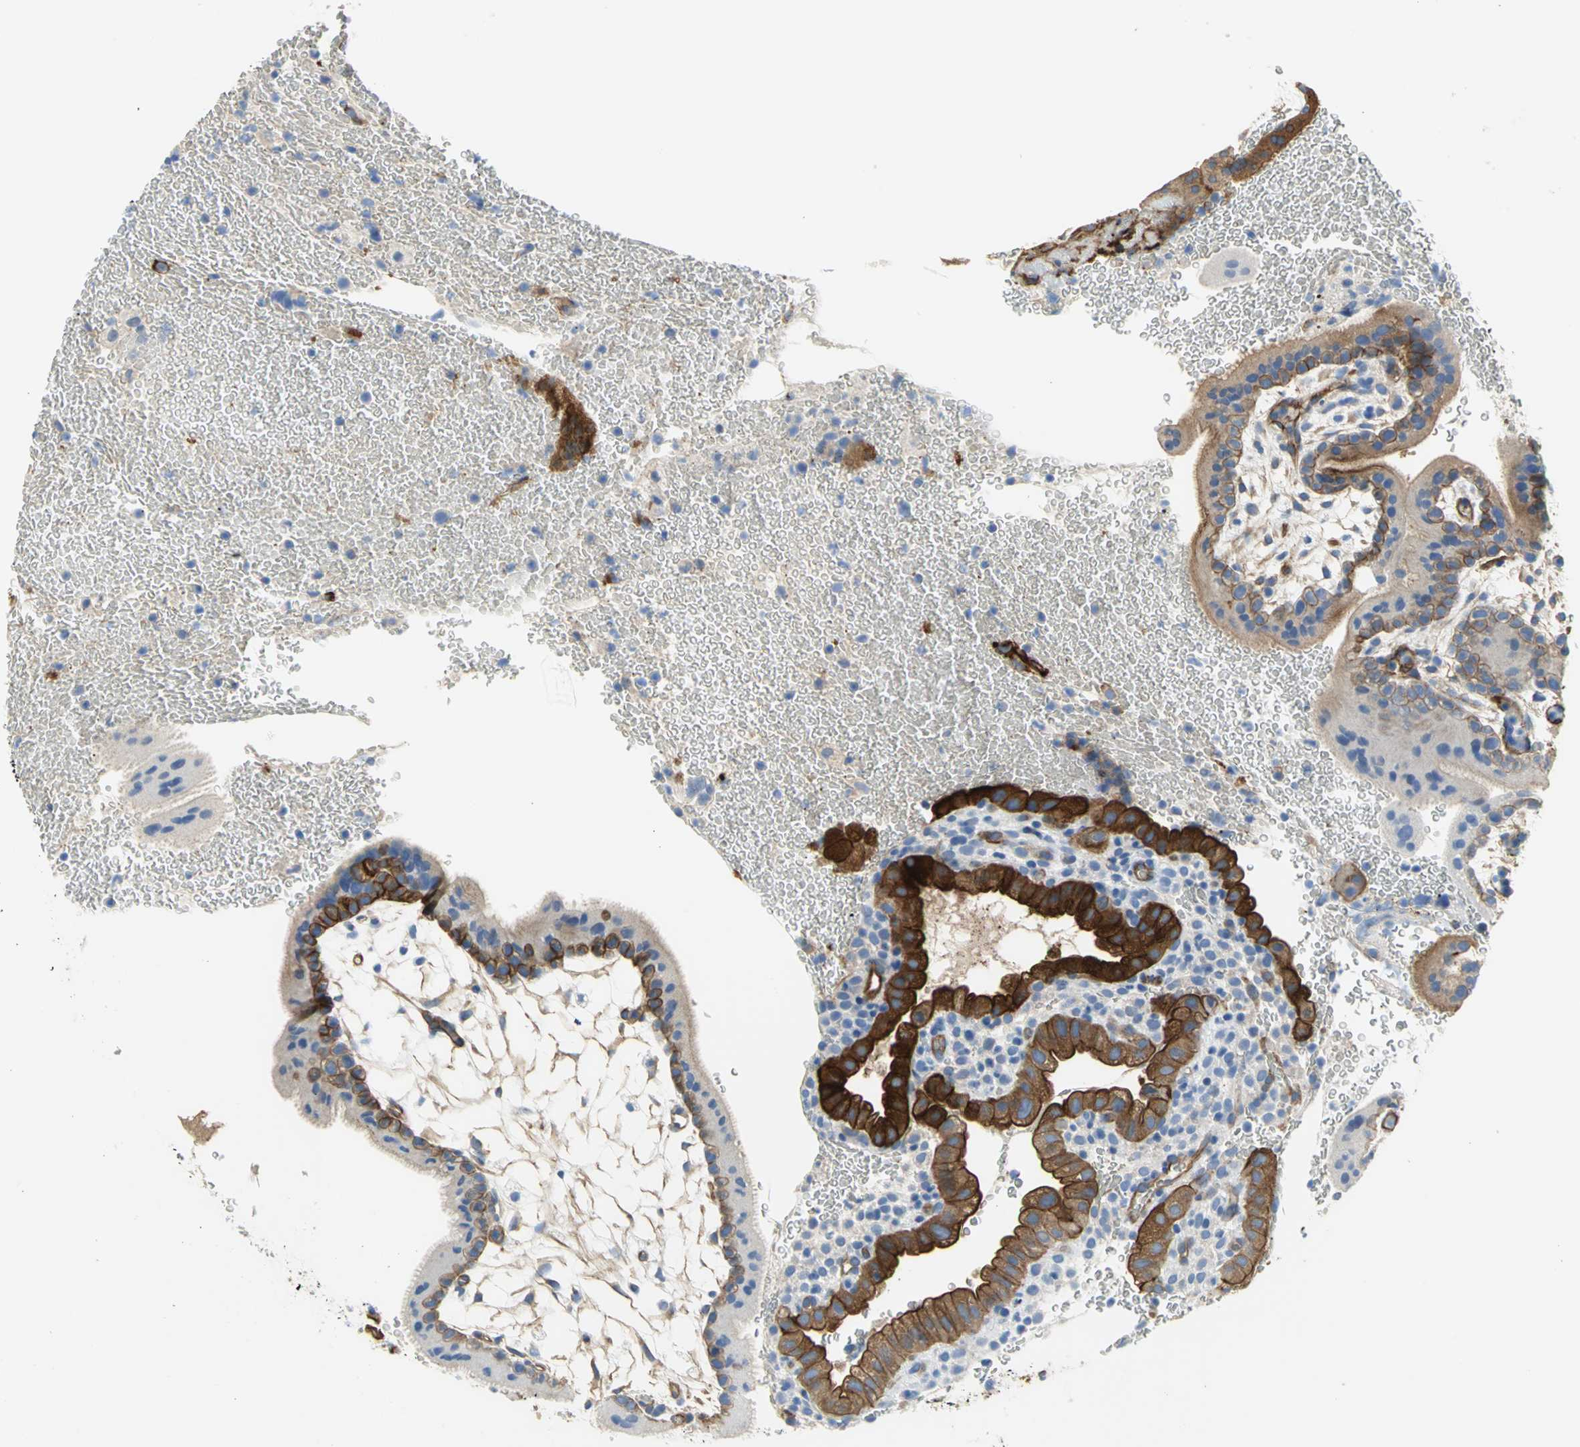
{"staining": {"intensity": "strong", "quantity": ">75%", "location": "cytoplasmic/membranous"}, "tissue": "placenta", "cell_type": "Trophoblastic cells", "image_type": "normal", "snomed": [{"axis": "morphology", "description": "Normal tissue, NOS"}, {"axis": "topography", "description": "Placenta"}], "caption": "Immunohistochemical staining of benign human placenta exhibits high levels of strong cytoplasmic/membranous expression in approximately >75% of trophoblastic cells.", "gene": "FLNB", "patient": {"sex": "female", "age": 19}}